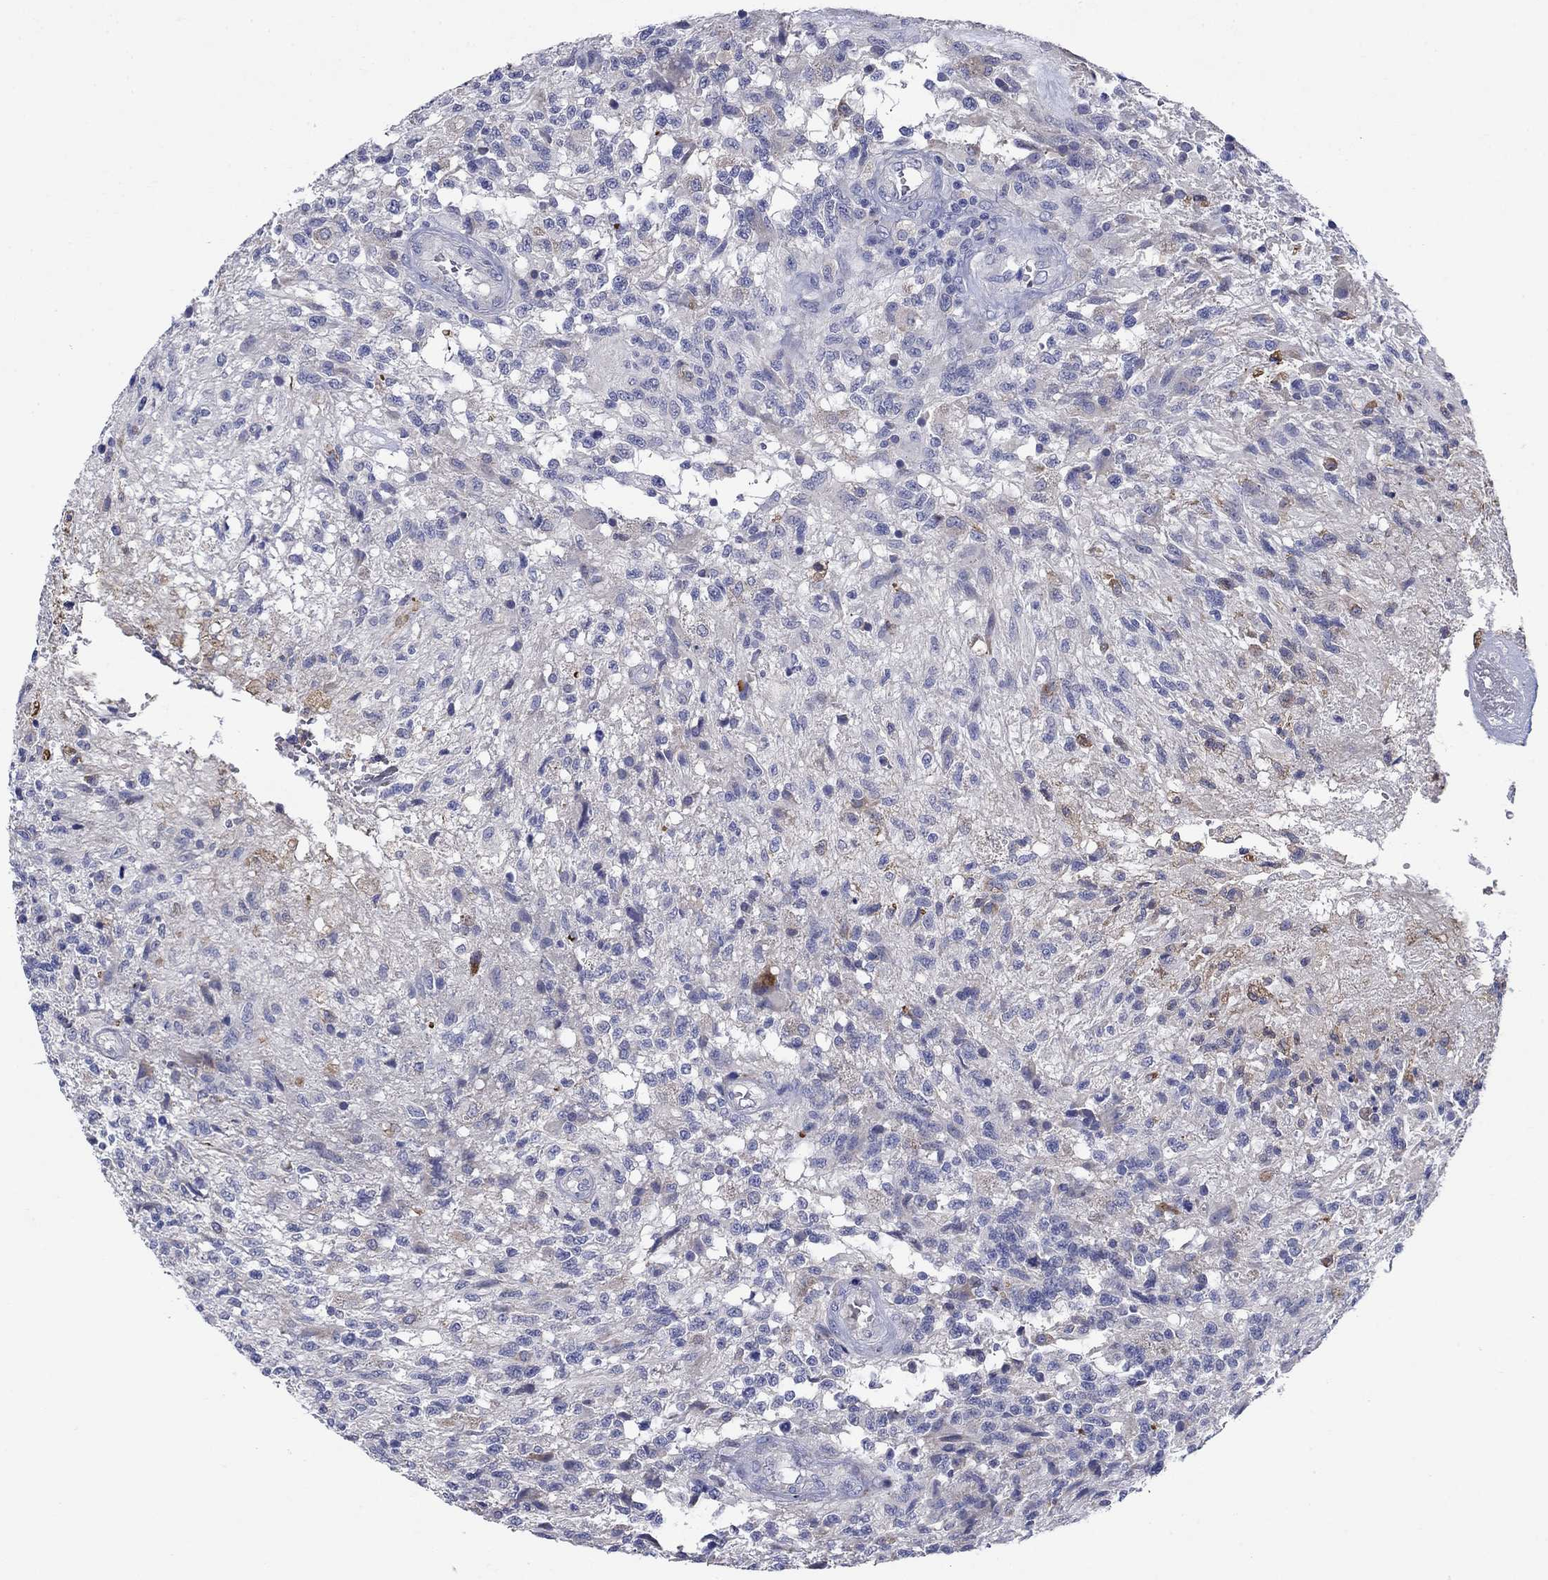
{"staining": {"intensity": "negative", "quantity": "none", "location": "none"}, "tissue": "glioma", "cell_type": "Tumor cells", "image_type": "cancer", "snomed": [{"axis": "morphology", "description": "Glioma, malignant, High grade"}, {"axis": "topography", "description": "Brain"}], "caption": "The micrograph shows no significant expression in tumor cells of glioma.", "gene": "SULT2B1", "patient": {"sex": "male", "age": 56}}